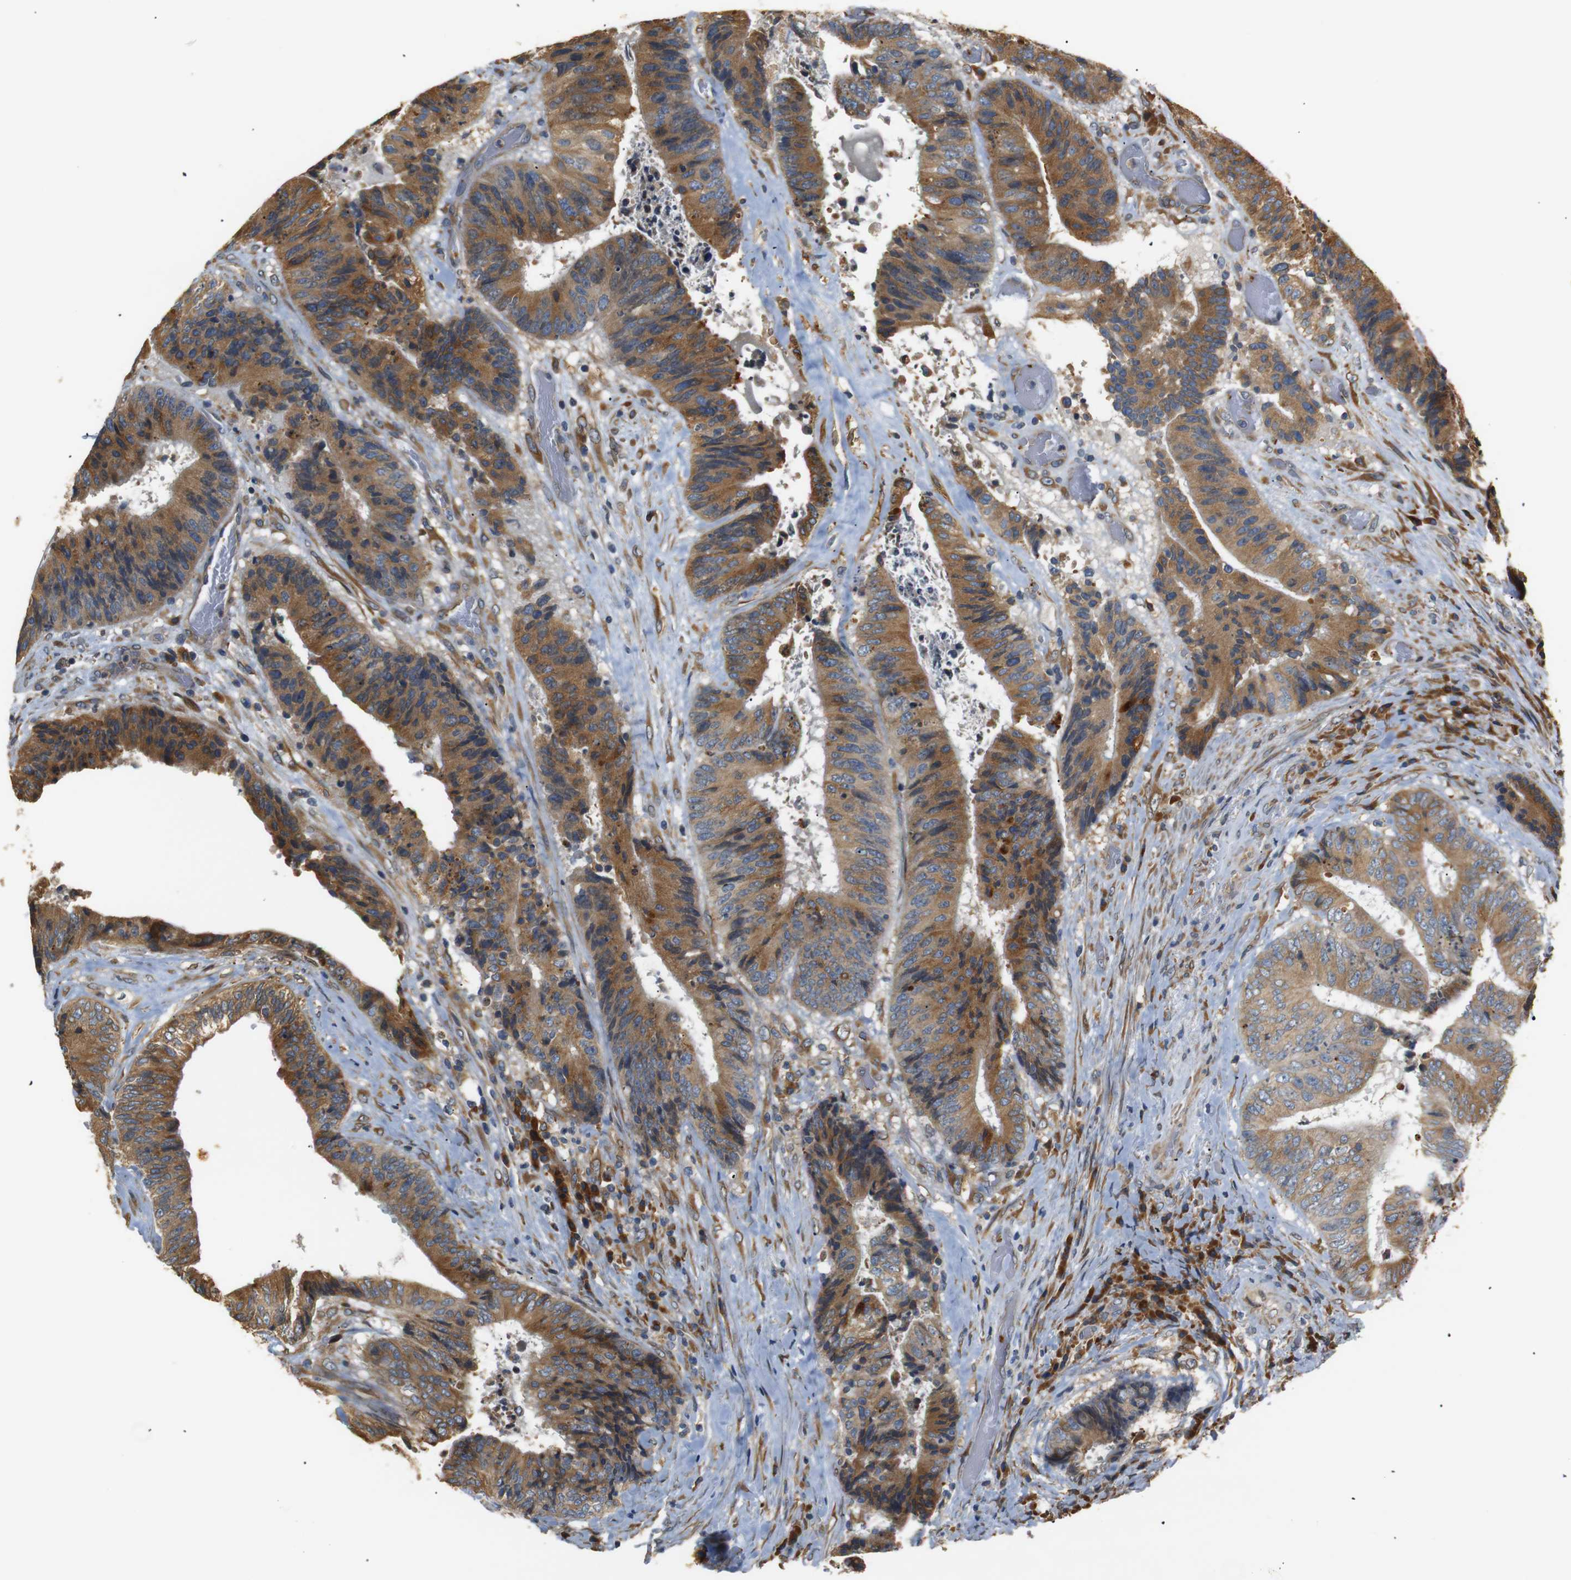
{"staining": {"intensity": "moderate", "quantity": ">75%", "location": "cytoplasmic/membranous"}, "tissue": "colorectal cancer", "cell_type": "Tumor cells", "image_type": "cancer", "snomed": [{"axis": "morphology", "description": "Adenocarcinoma, NOS"}, {"axis": "topography", "description": "Rectum"}], "caption": "Tumor cells demonstrate medium levels of moderate cytoplasmic/membranous staining in approximately >75% of cells in human colorectal cancer (adenocarcinoma).", "gene": "TMED2", "patient": {"sex": "male", "age": 72}}